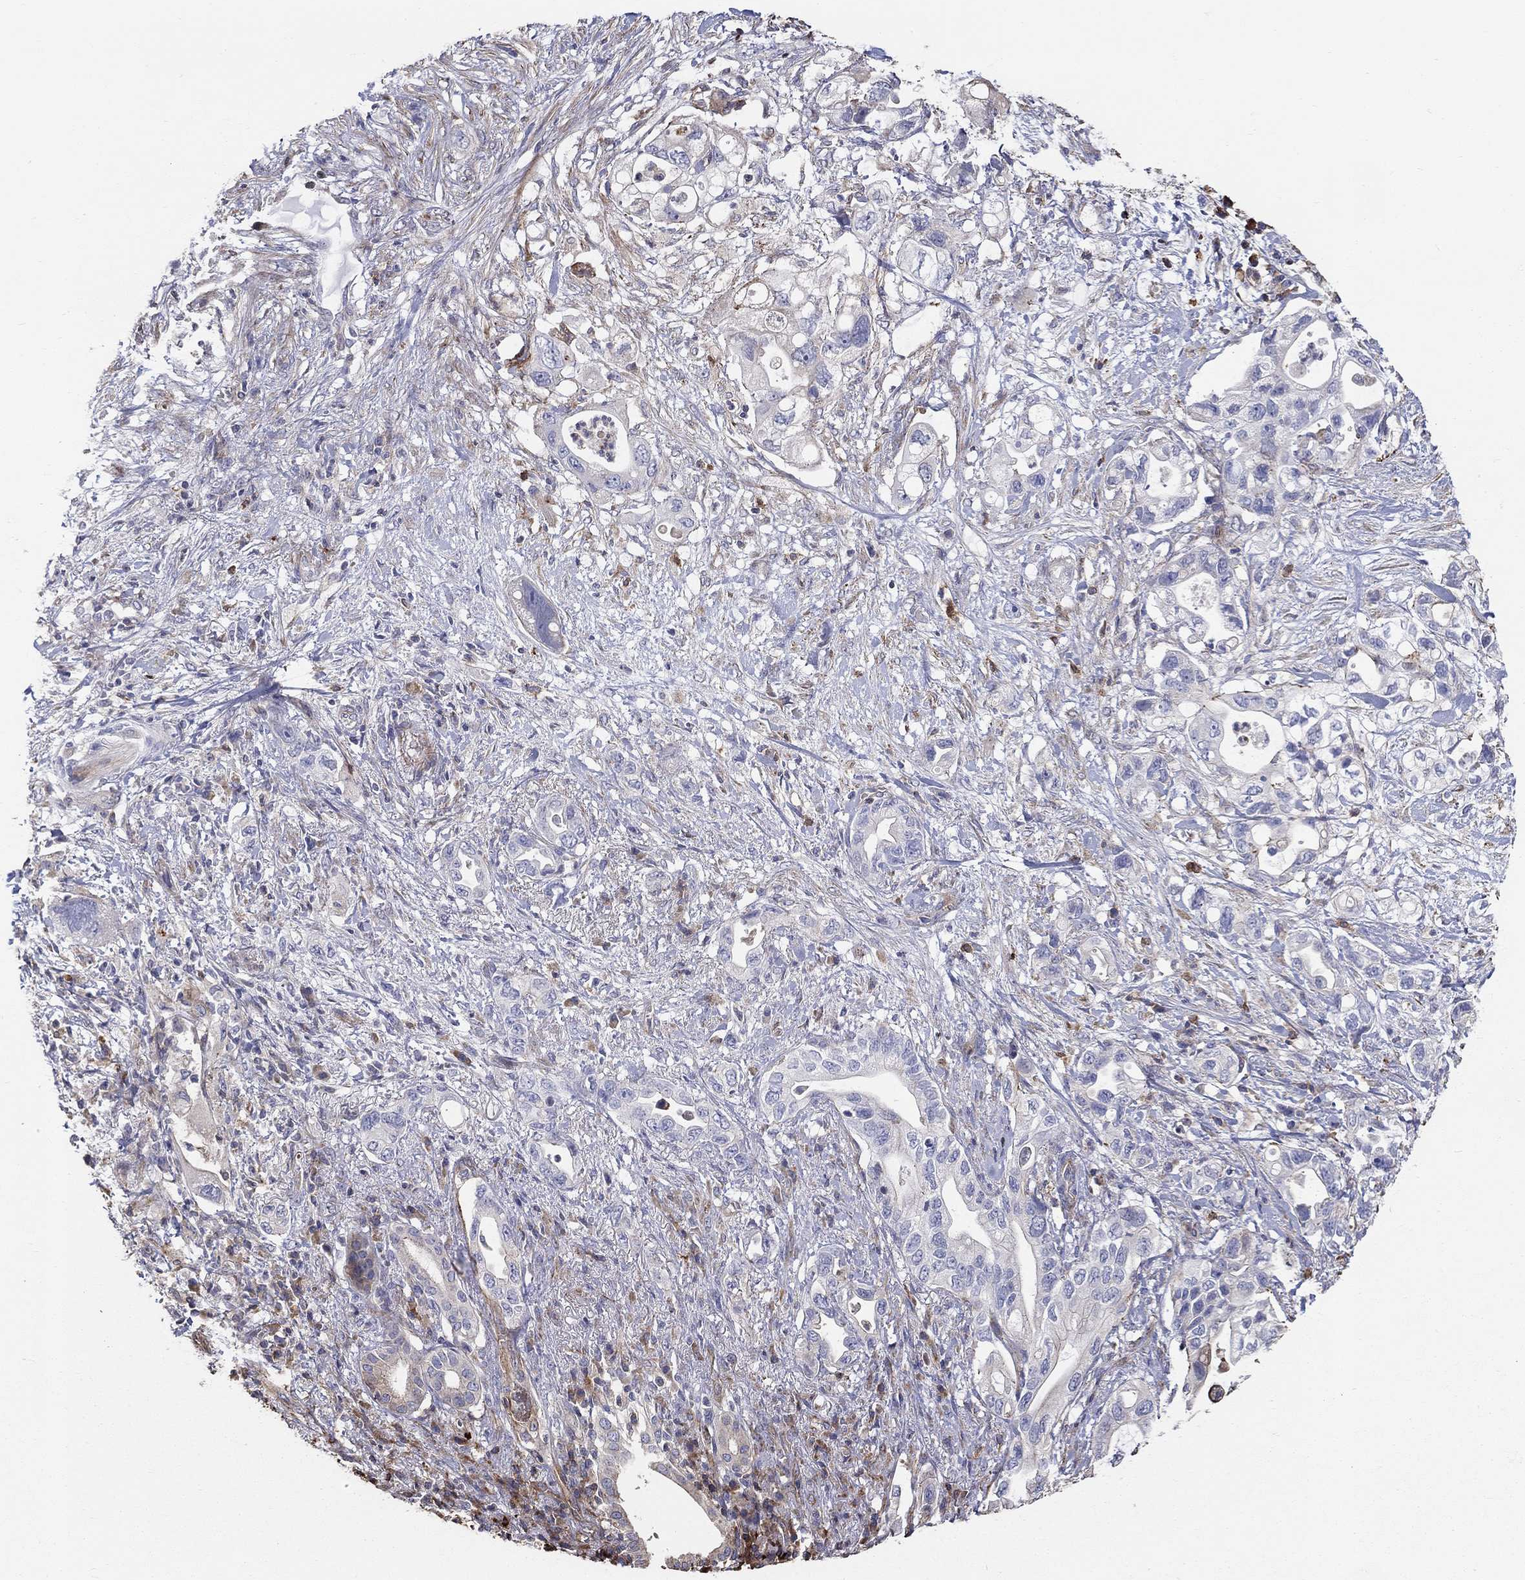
{"staining": {"intensity": "strong", "quantity": "<25%", "location": "cytoplasmic/membranous"}, "tissue": "pancreatic cancer", "cell_type": "Tumor cells", "image_type": "cancer", "snomed": [{"axis": "morphology", "description": "Adenocarcinoma, NOS"}, {"axis": "topography", "description": "Pancreas"}], "caption": "Pancreatic adenocarcinoma stained with DAB (3,3'-diaminobenzidine) IHC shows medium levels of strong cytoplasmic/membranous positivity in about <25% of tumor cells.", "gene": "NPHP1", "patient": {"sex": "female", "age": 72}}